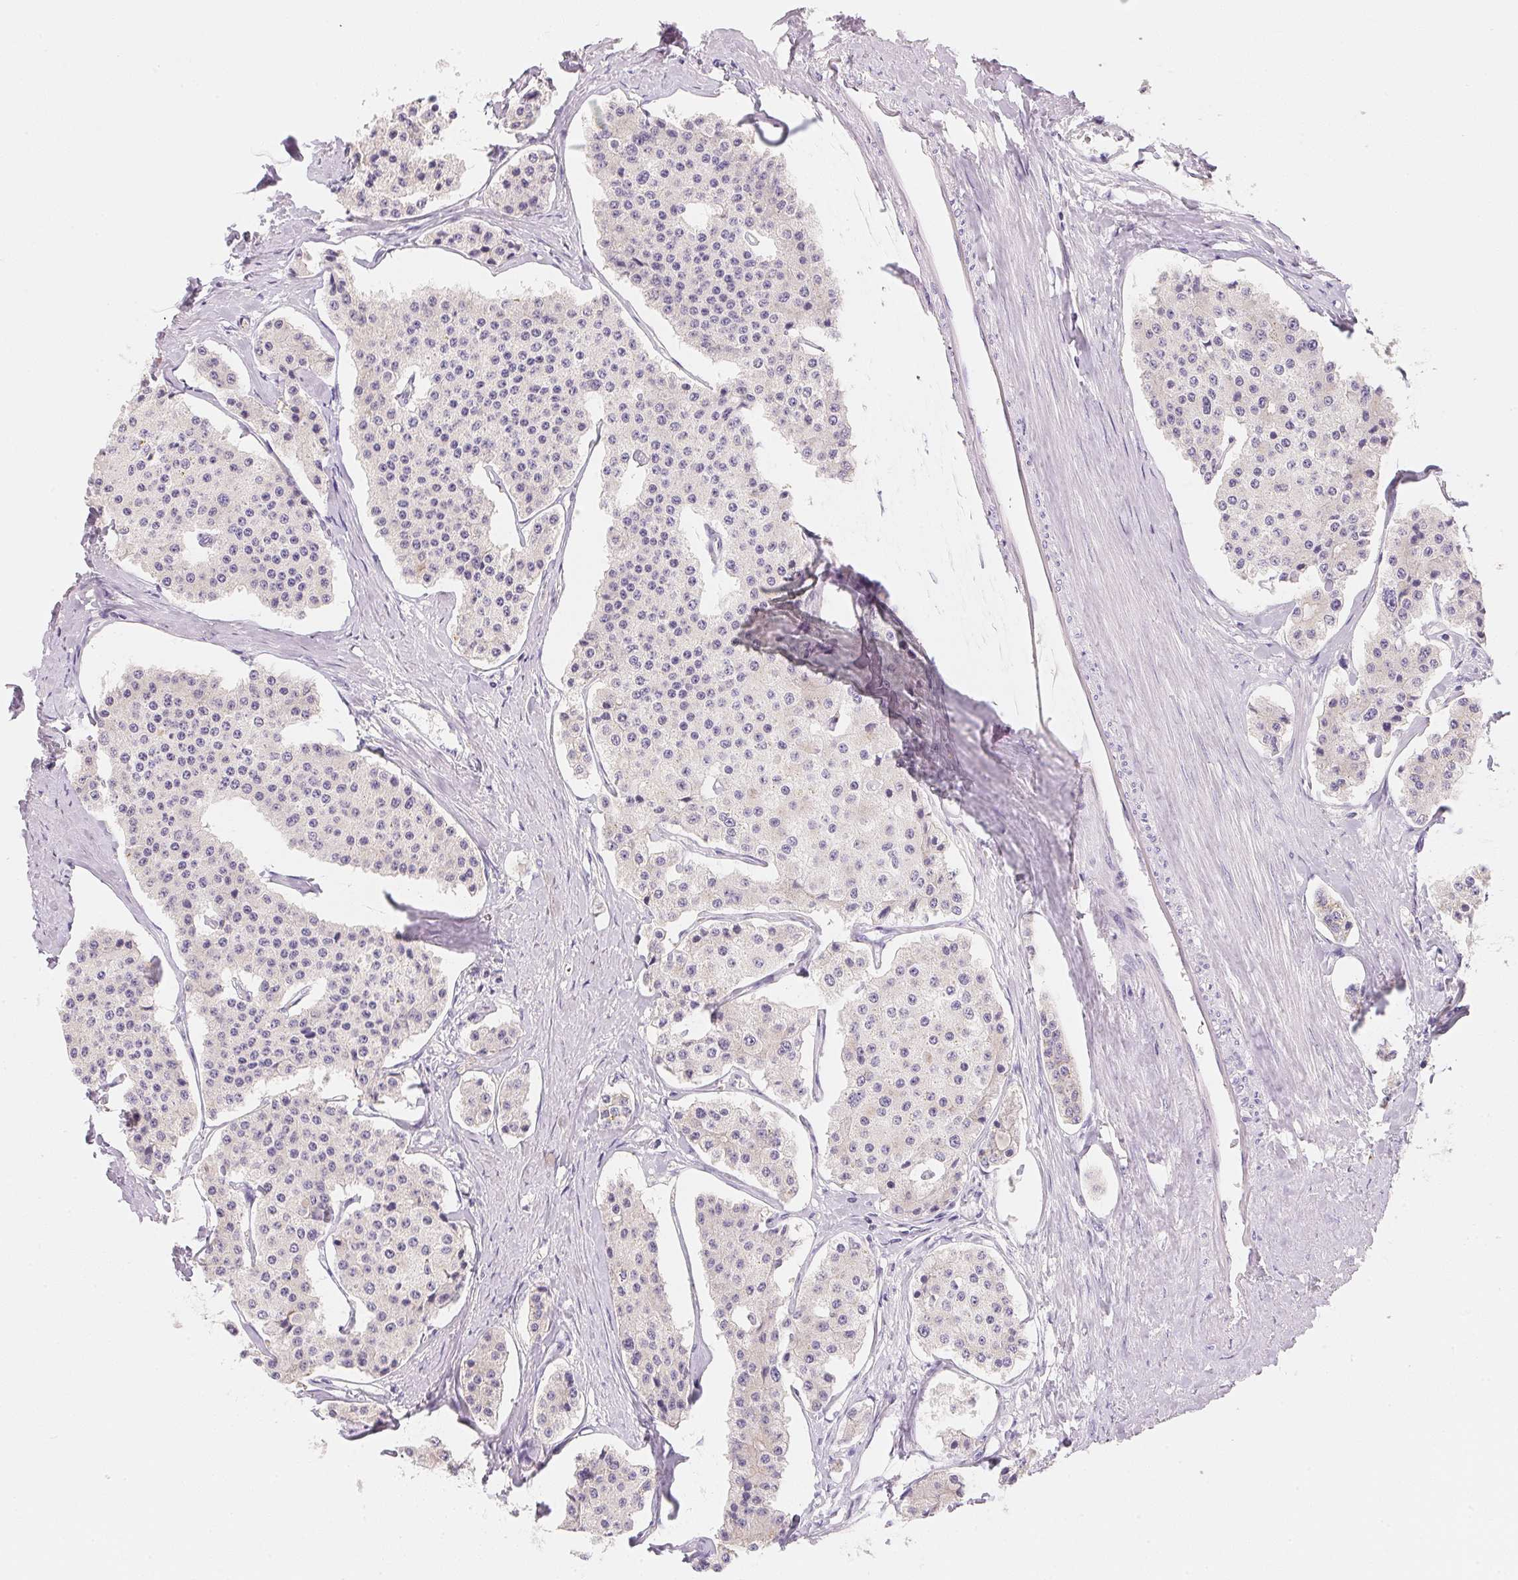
{"staining": {"intensity": "negative", "quantity": "none", "location": "none"}, "tissue": "carcinoid", "cell_type": "Tumor cells", "image_type": "cancer", "snomed": [{"axis": "morphology", "description": "Carcinoid, malignant, NOS"}, {"axis": "topography", "description": "Small intestine"}], "caption": "Carcinoid stained for a protein using IHC reveals no positivity tumor cells.", "gene": "MCOLN3", "patient": {"sex": "female", "age": 65}}